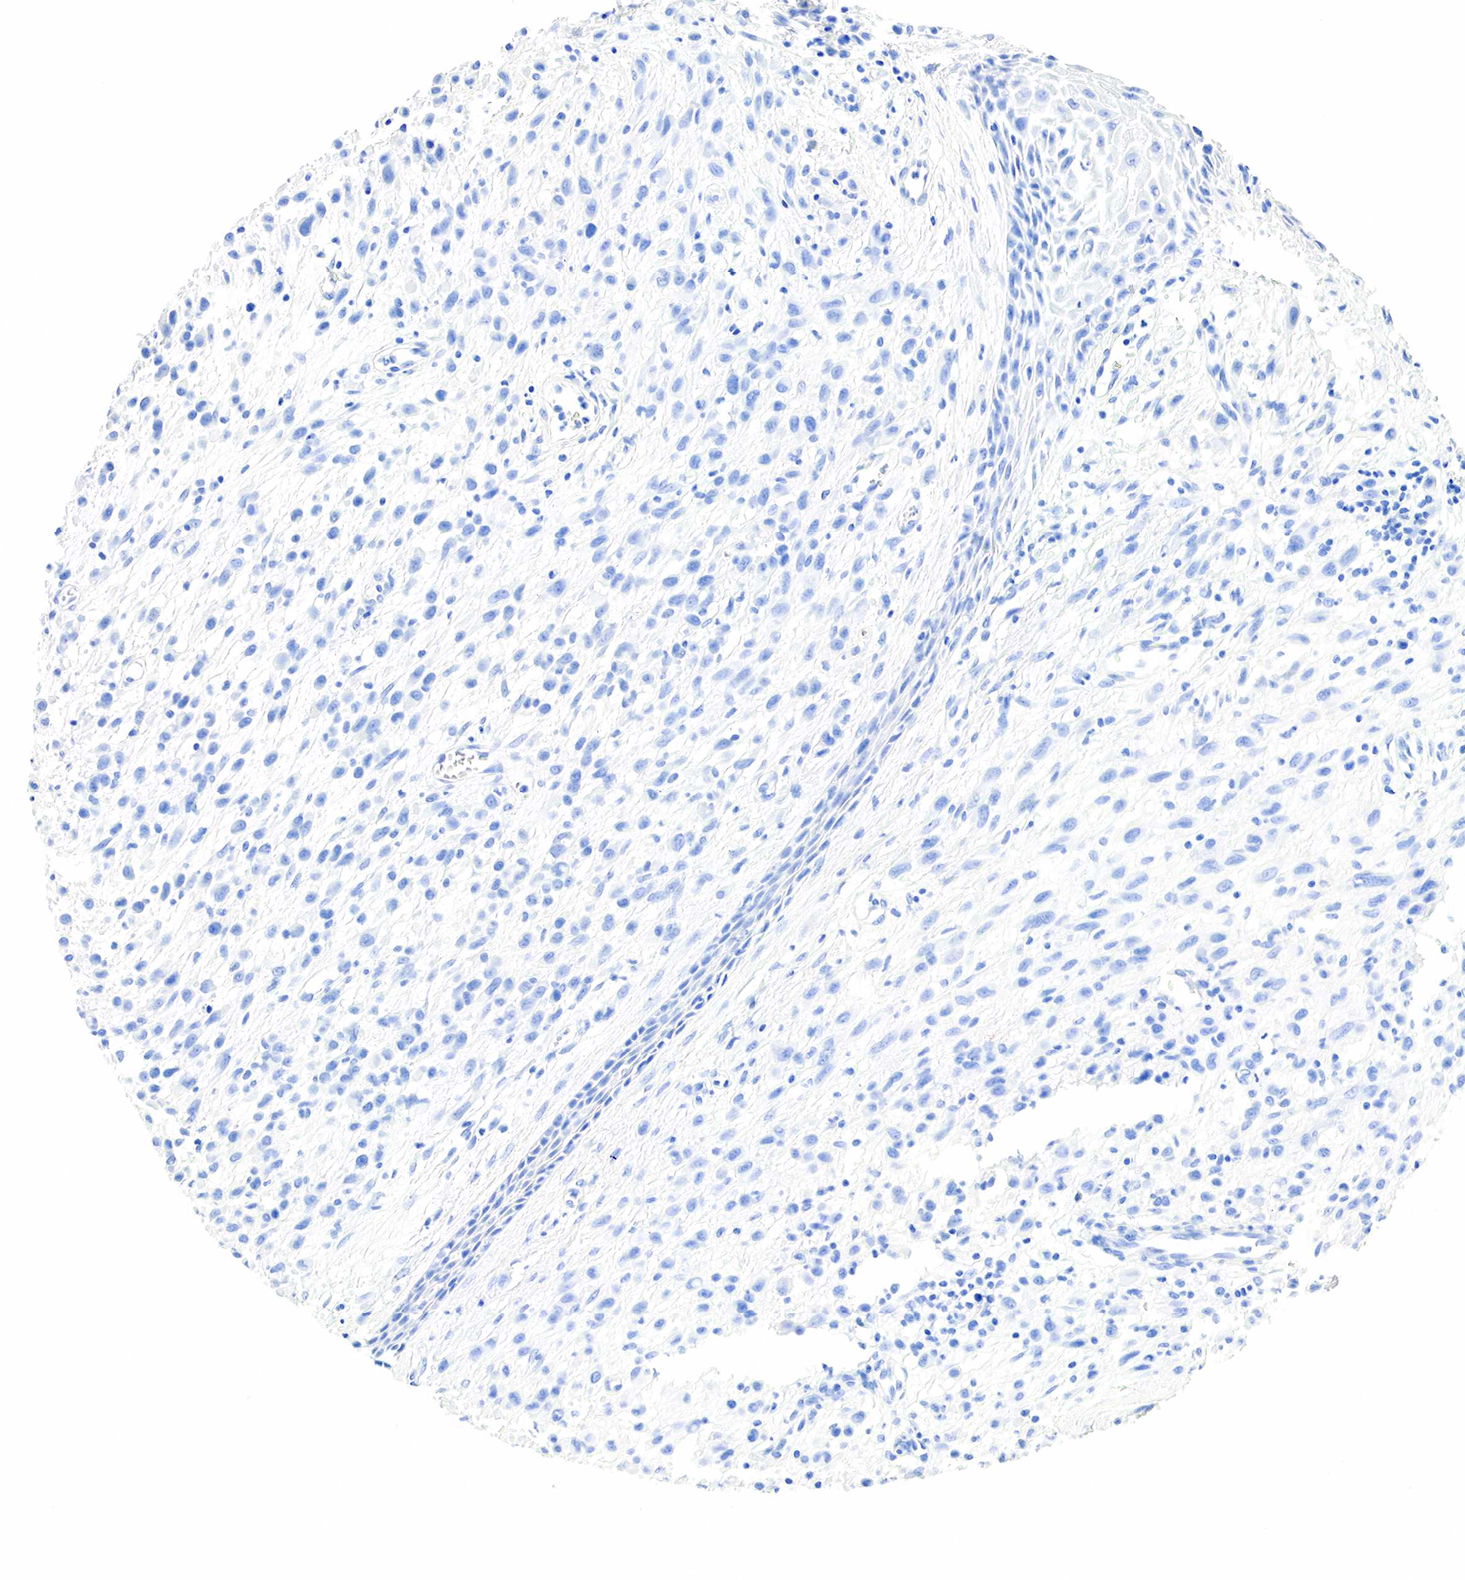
{"staining": {"intensity": "negative", "quantity": "none", "location": "none"}, "tissue": "melanoma", "cell_type": "Tumor cells", "image_type": "cancer", "snomed": [{"axis": "morphology", "description": "Malignant melanoma, NOS"}, {"axis": "topography", "description": "Skin"}], "caption": "The photomicrograph reveals no staining of tumor cells in melanoma. (DAB (3,3'-diaminobenzidine) immunohistochemistry (IHC) with hematoxylin counter stain).", "gene": "PTH", "patient": {"sex": "male", "age": 51}}